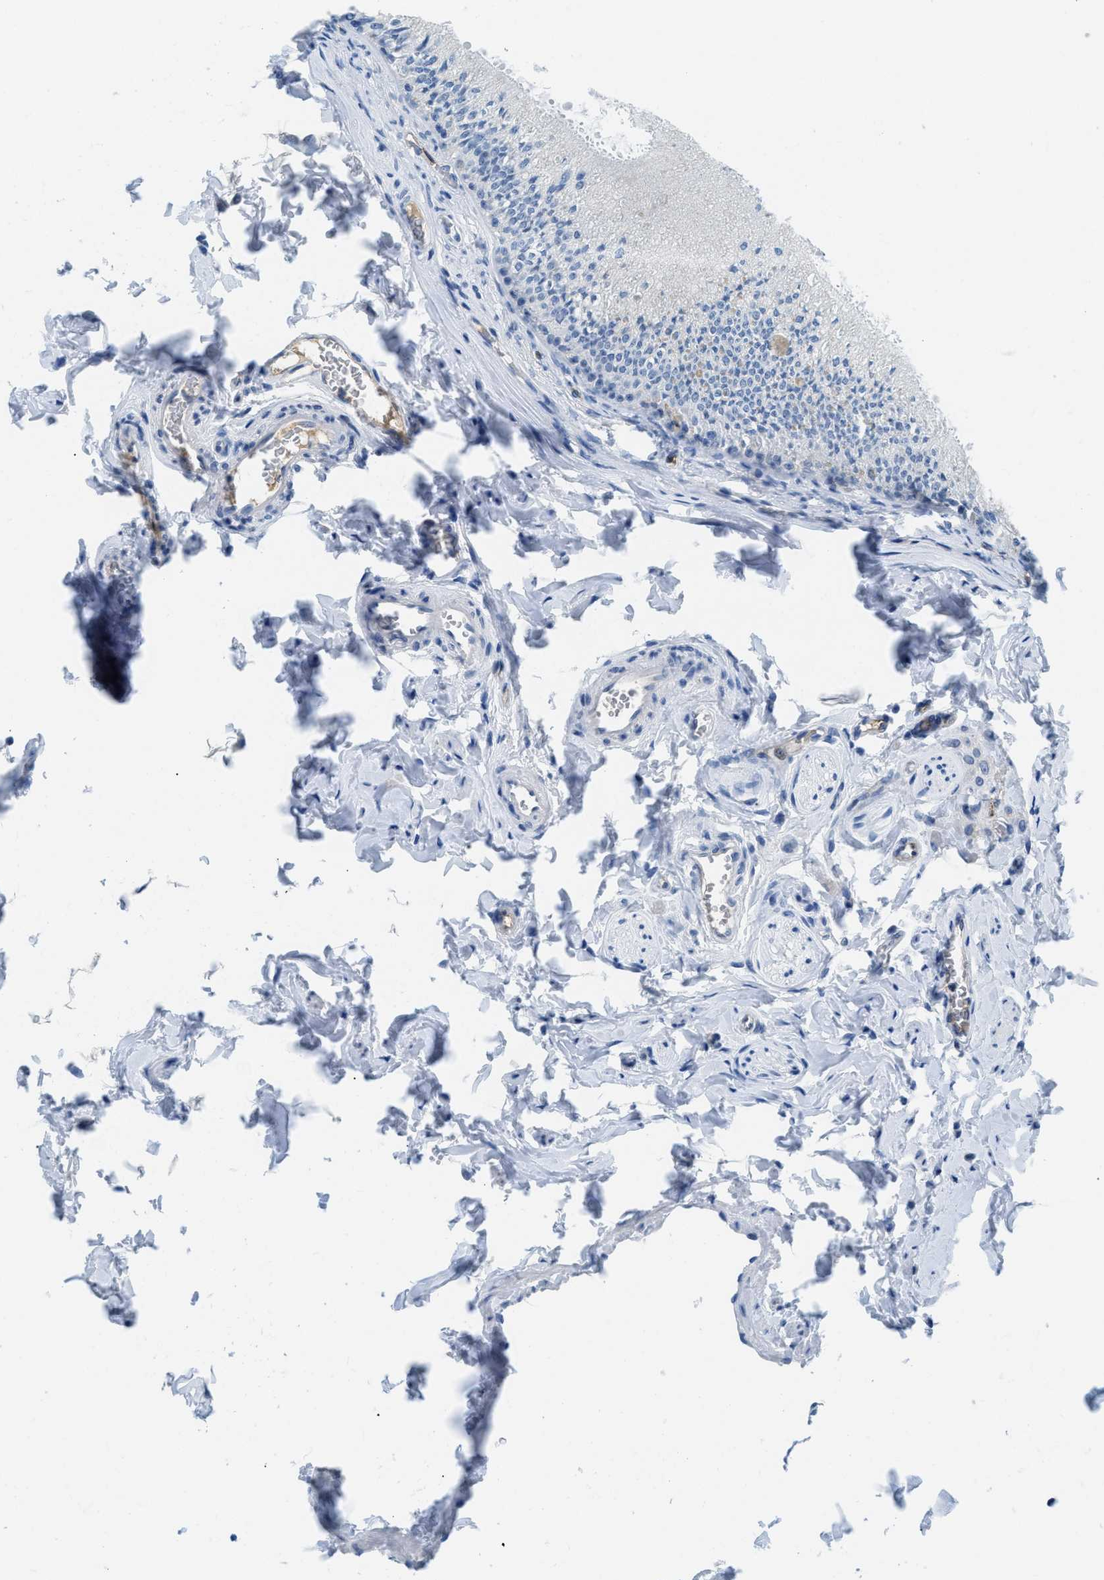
{"staining": {"intensity": "negative", "quantity": "none", "location": "none"}, "tissue": "epididymis", "cell_type": "Glandular cells", "image_type": "normal", "snomed": [{"axis": "morphology", "description": "Normal tissue, NOS"}, {"axis": "topography", "description": "Testis"}, {"axis": "topography", "description": "Epididymis"}], "caption": "Protein analysis of unremarkable epididymis reveals no significant staining in glandular cells.", "gene": "MBL2", "patient": {"sex": "male", "age": 36}}